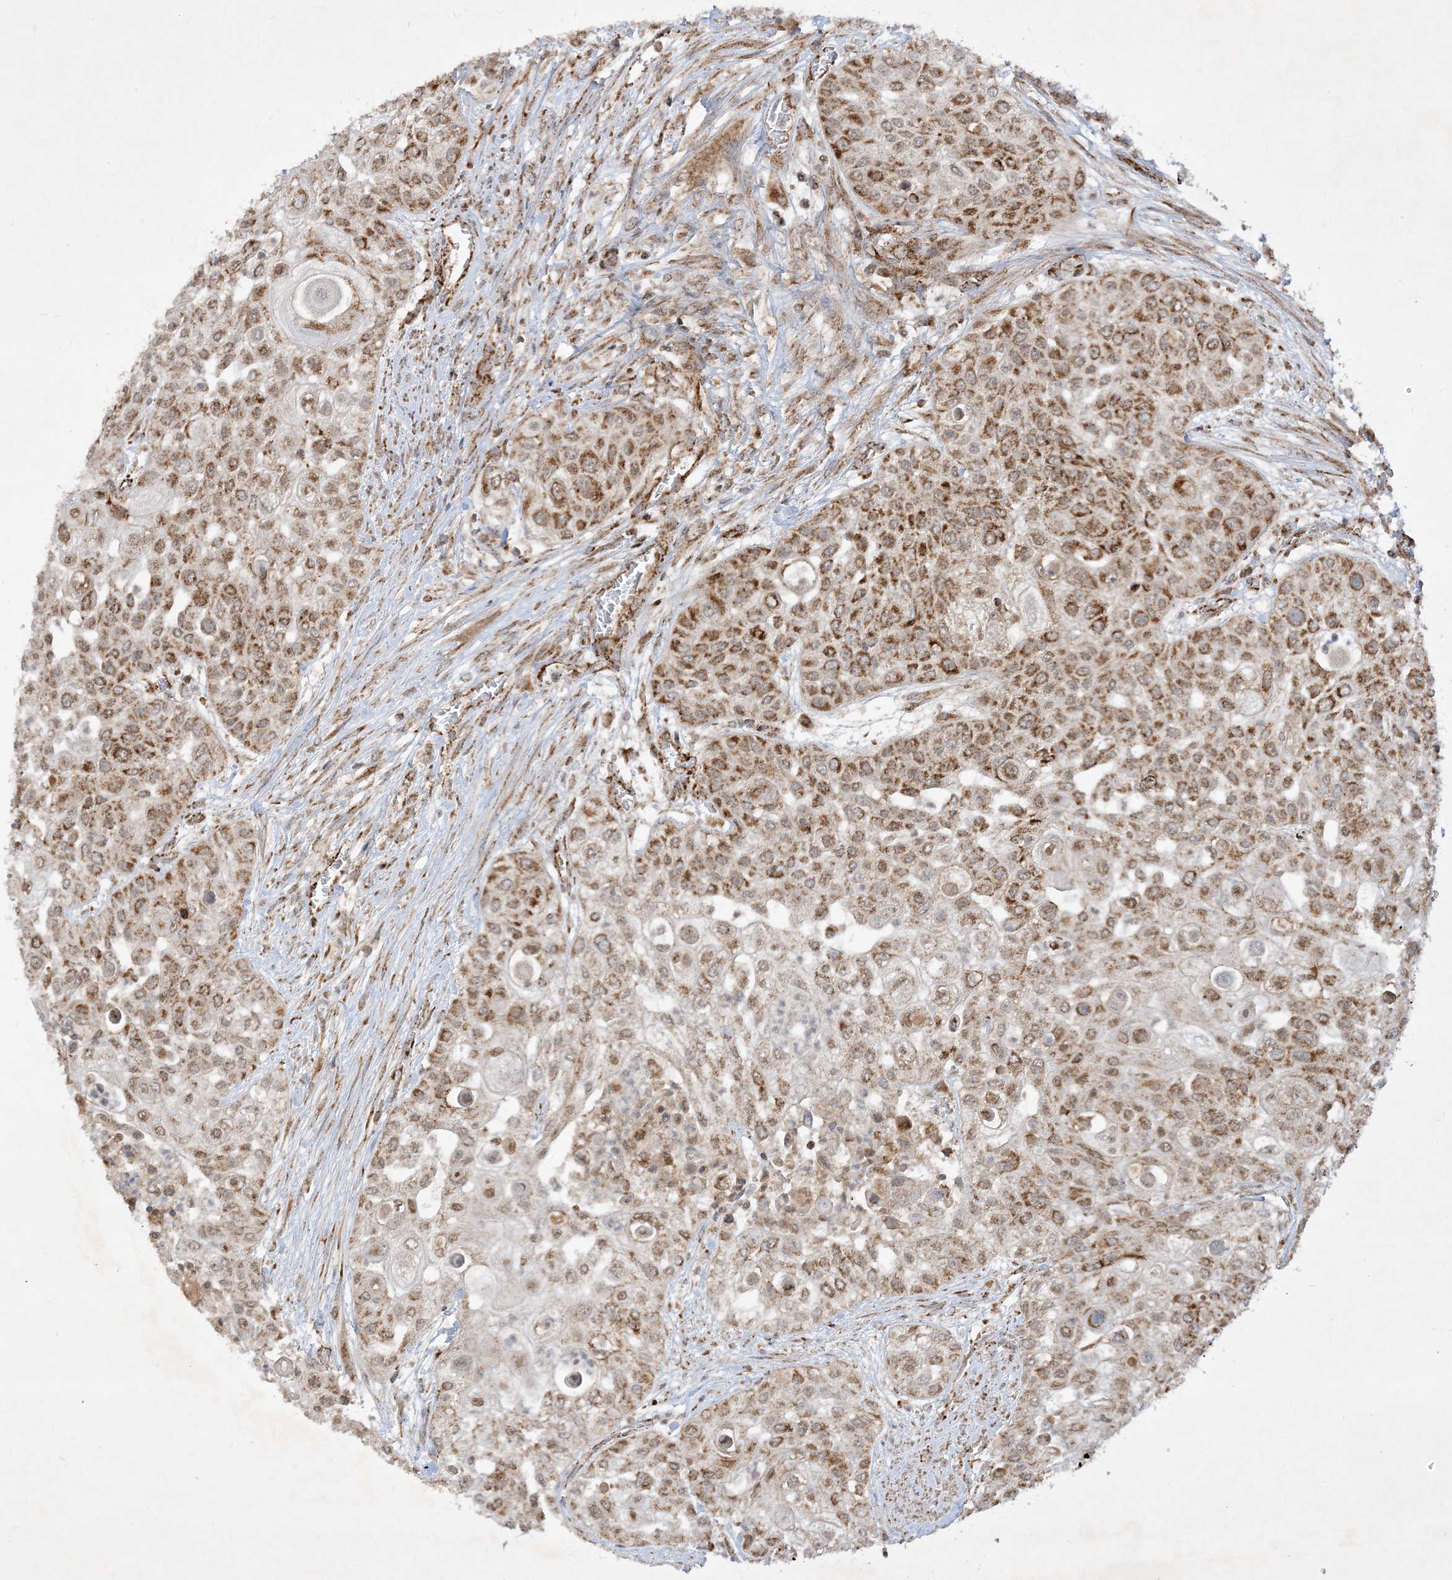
{"staining": {"intensity": "moderate", "quantity": ">75%", "location": "cytoplasmic/membranous"}, "tissue": "urothelial cancer", "cell_type": "Tumor cells", "image_type": "cancer", "snomed": [{"axis": "morphology", "description": "Urothelial carcinoma, High grade"}, {"axis": "topography", "description": "Urinary bladder"}], "caption": "Protein expression analysis of urothelial cancer displays moderate cytoplasmic/membranous expression in about >75% of tumor cells. Using DAB (3,3'-diaminobenzidine) (brown) and hematoxylin (blue) stains, captured at high magnification using brightfield microscopy.", "gene": "NDUFAF3", "patient": {"sex": "female", "age": 79}}